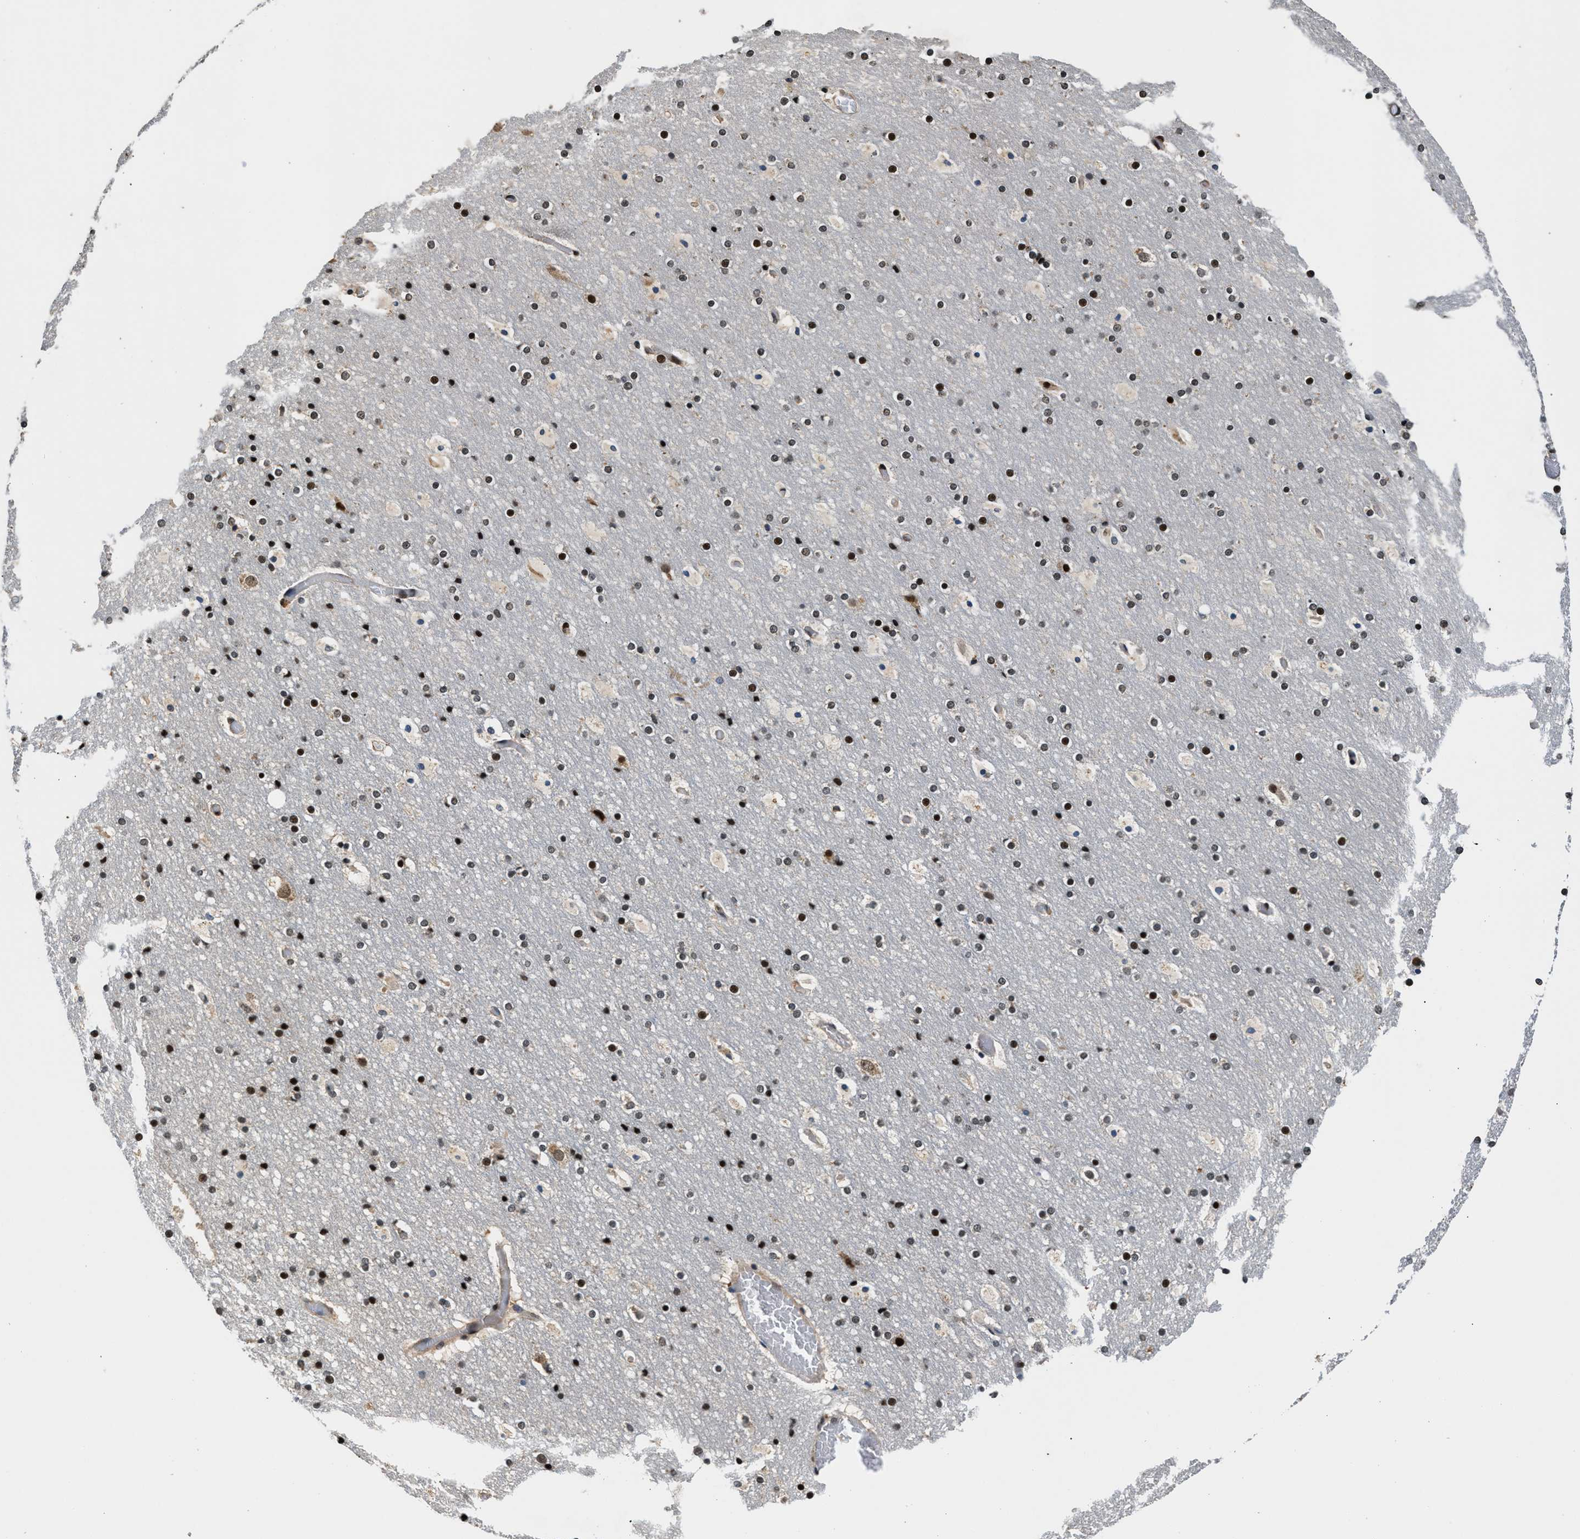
{"staining": {"intensity": "negative", "quantity": "none", "location": "none"}, "tissue": "cerebral cortex", "cell_type": "Endothelial cells", "image_type": "normal", "snomed": [{"axis": "morphology", "description": "Normal tissue, NOS"}, {"axis": "topography", "description": "Cerebral cortex"}], "caption": "This is an immunohistochemistry (IHC) micrograph of normal cerebral cortex. There is no positivity in endothelial cells.", "gene": "RBM33", "patient": {"sex": "male", "age": 57}}